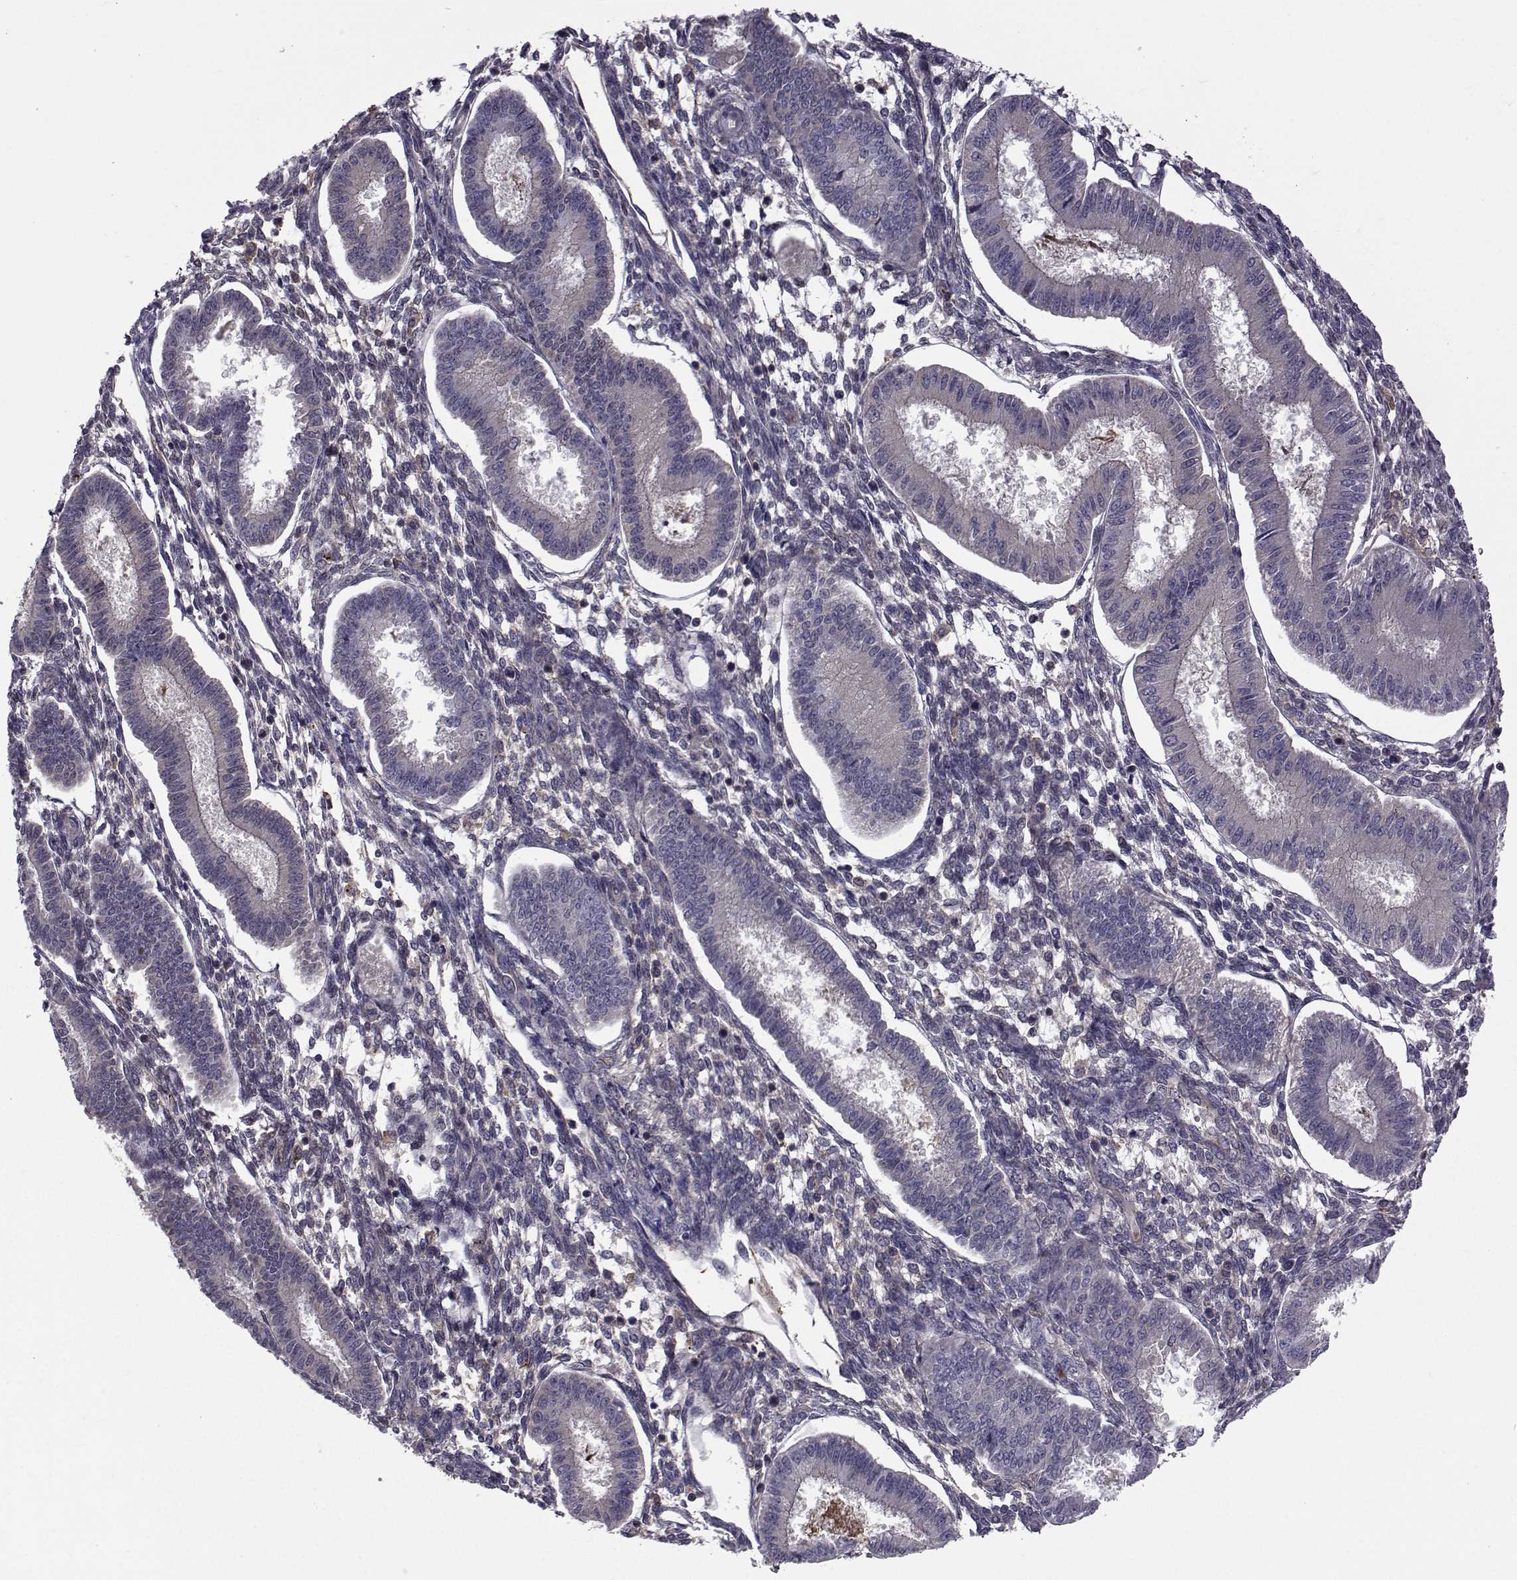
{"staining": {"intensity": "weak", "quantity": "25%-75%", "location": "cytoplasmic/membranous"}, "tissue": "endometrium", "cell_type": "Cells in endometrial stroma", "image_type": "normal", "snomed": [{"axis": "morphology", "description": "Normal tissue, NOS"}, {"axis": "topography", "description": "Endometrium"}], "caption": "Weak cytoplasmic/membranous protein positivity is identified in approximately 25%-75% of cells in endometrial stroma in endometrium. (DAB (3,3'-diaminobenzidine) IHC with brightfield microscopy, high magnification).", "gene": "TNFRSF11B", "patient": {"sex": "female", "age": 43}}